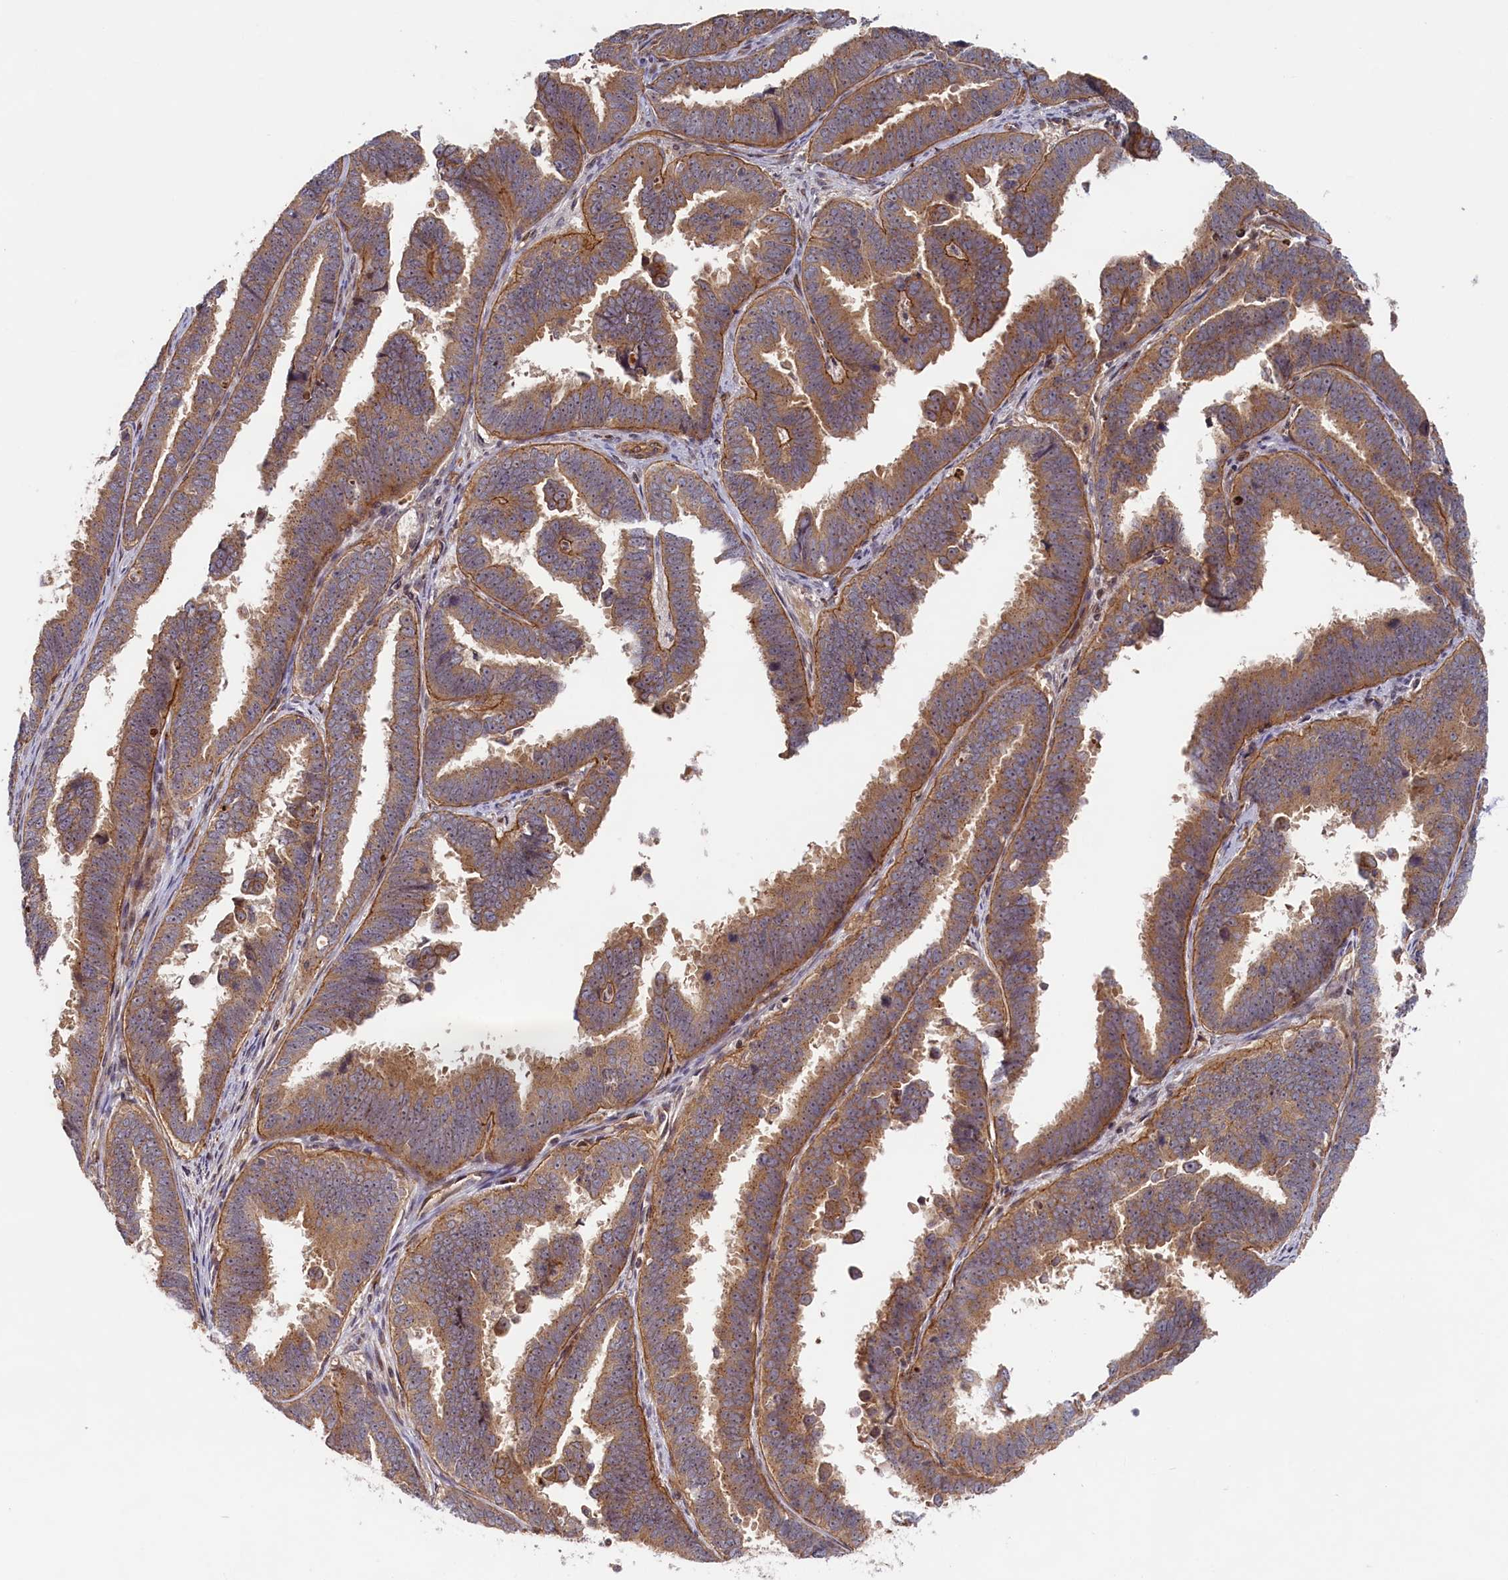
{"staining": {"intensity": "moderate", "quantity": ">75%", "location": "cytoplasmic/membranous"}, "tissue": "endometrial cancer", "cell_type": "Tumor cells", "image_type": "cancer", "snomed": [{"axis": "morphology", "description": "Adenocarcinoma, NOS"}, {"axis": "topography", "description": "Endometrium"}], "caption": "Tumor cells reveal medium levels of moderate cytoplasmic/membranous expression in about >75% of cells in endometrial cancer (adenocarcinoma).", "gene": "CEP44", "patient": {"sex": "female", "age": 75}}